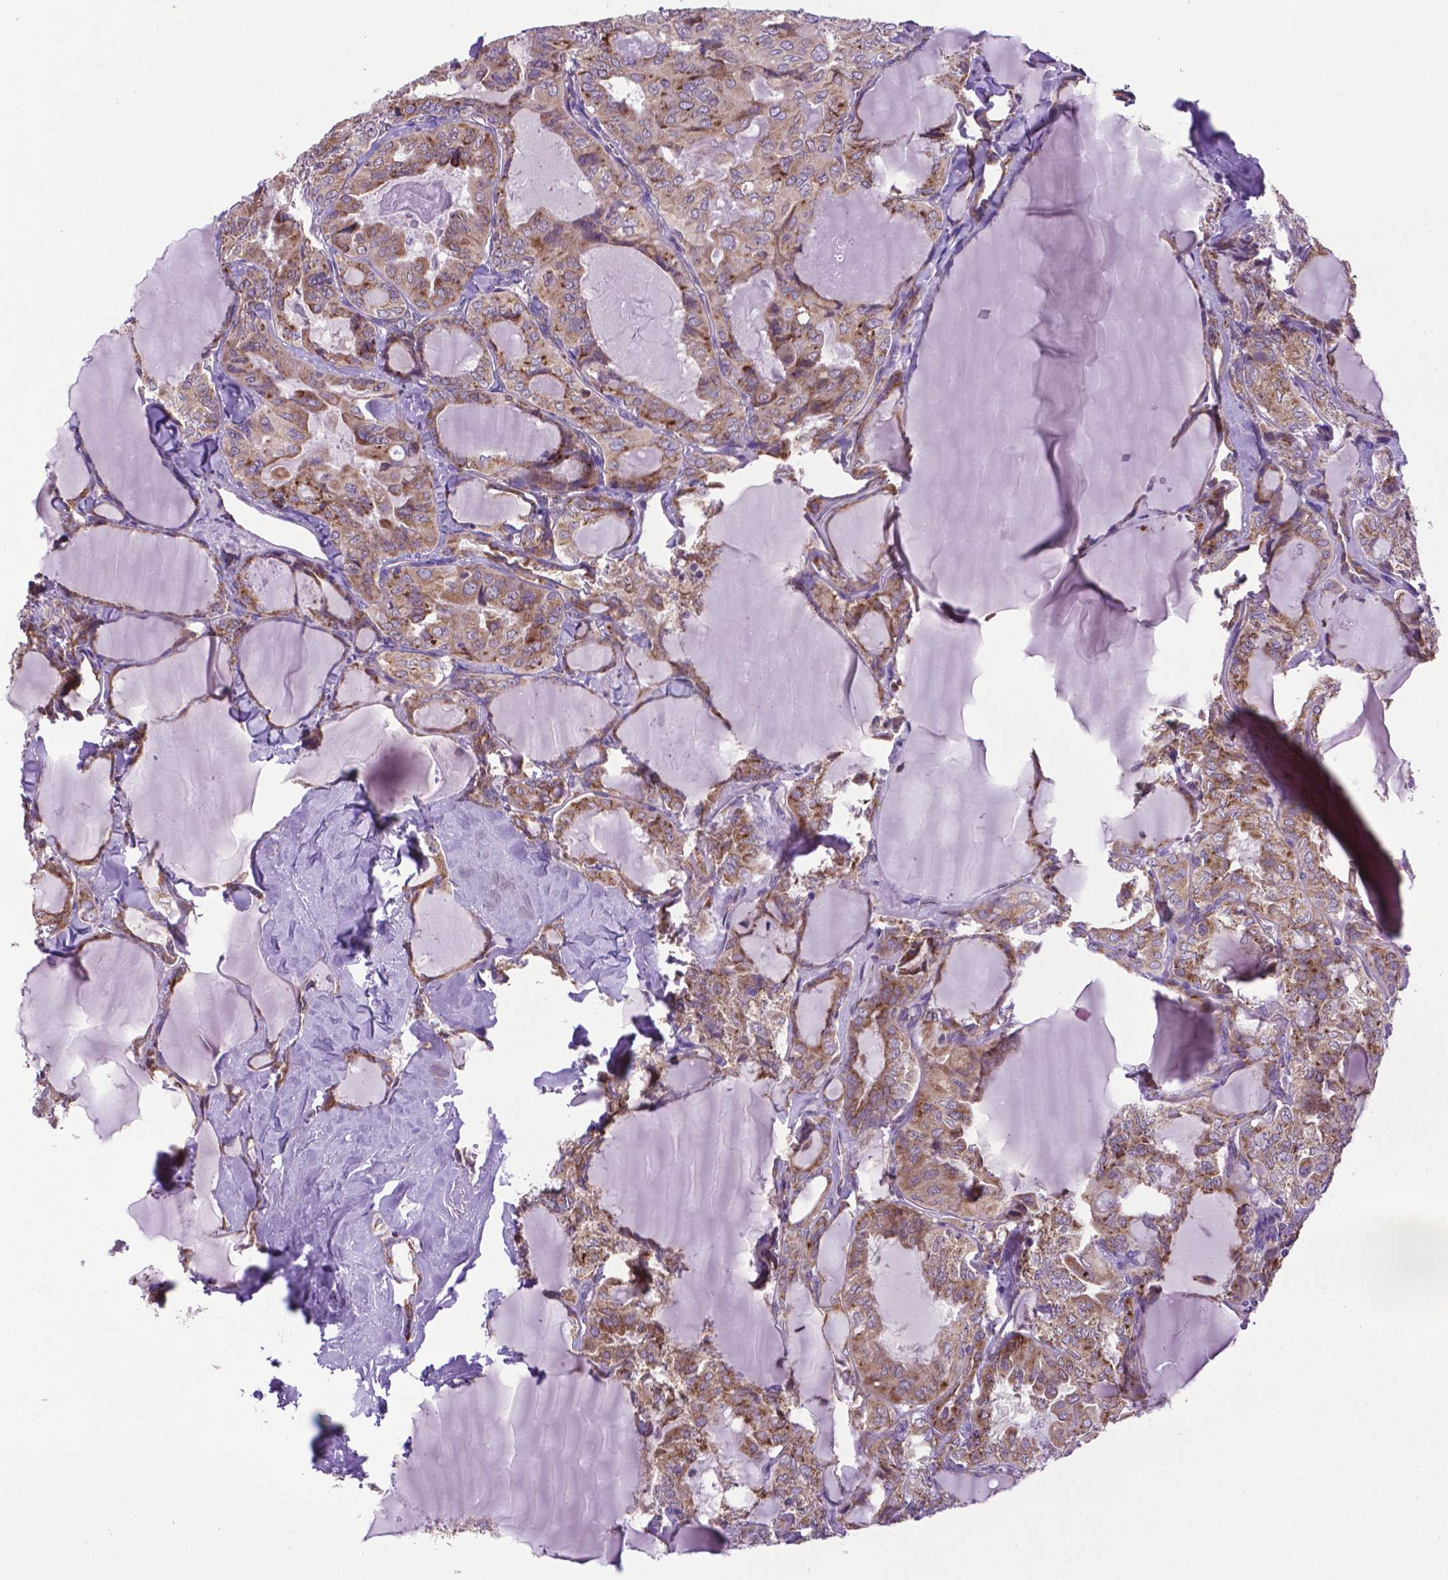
{"staining": {"intensity": "moderate", "quantity": "25%-75%", "location": "cytoplasmic/membranous"}, "tissue": "thyroid cancer", "cell_type": "Tumor cells", "image_type": "cancer", "snomed": [{"axis": "morphology", "description": "Papillary adenocarcinoma, NOS"}, {"axis": "topography", "description": "Thyroid gland"}], "caption": "Immunohistochemical staining of papillary adenocarcinoma (thyroid) exhibits medium levels of moderate cytoplasmic/membranous staining in about 25%-75% of tumor cells.", "gene": "WDR83OS", "patient": {"sex": "male", "age": 30}}